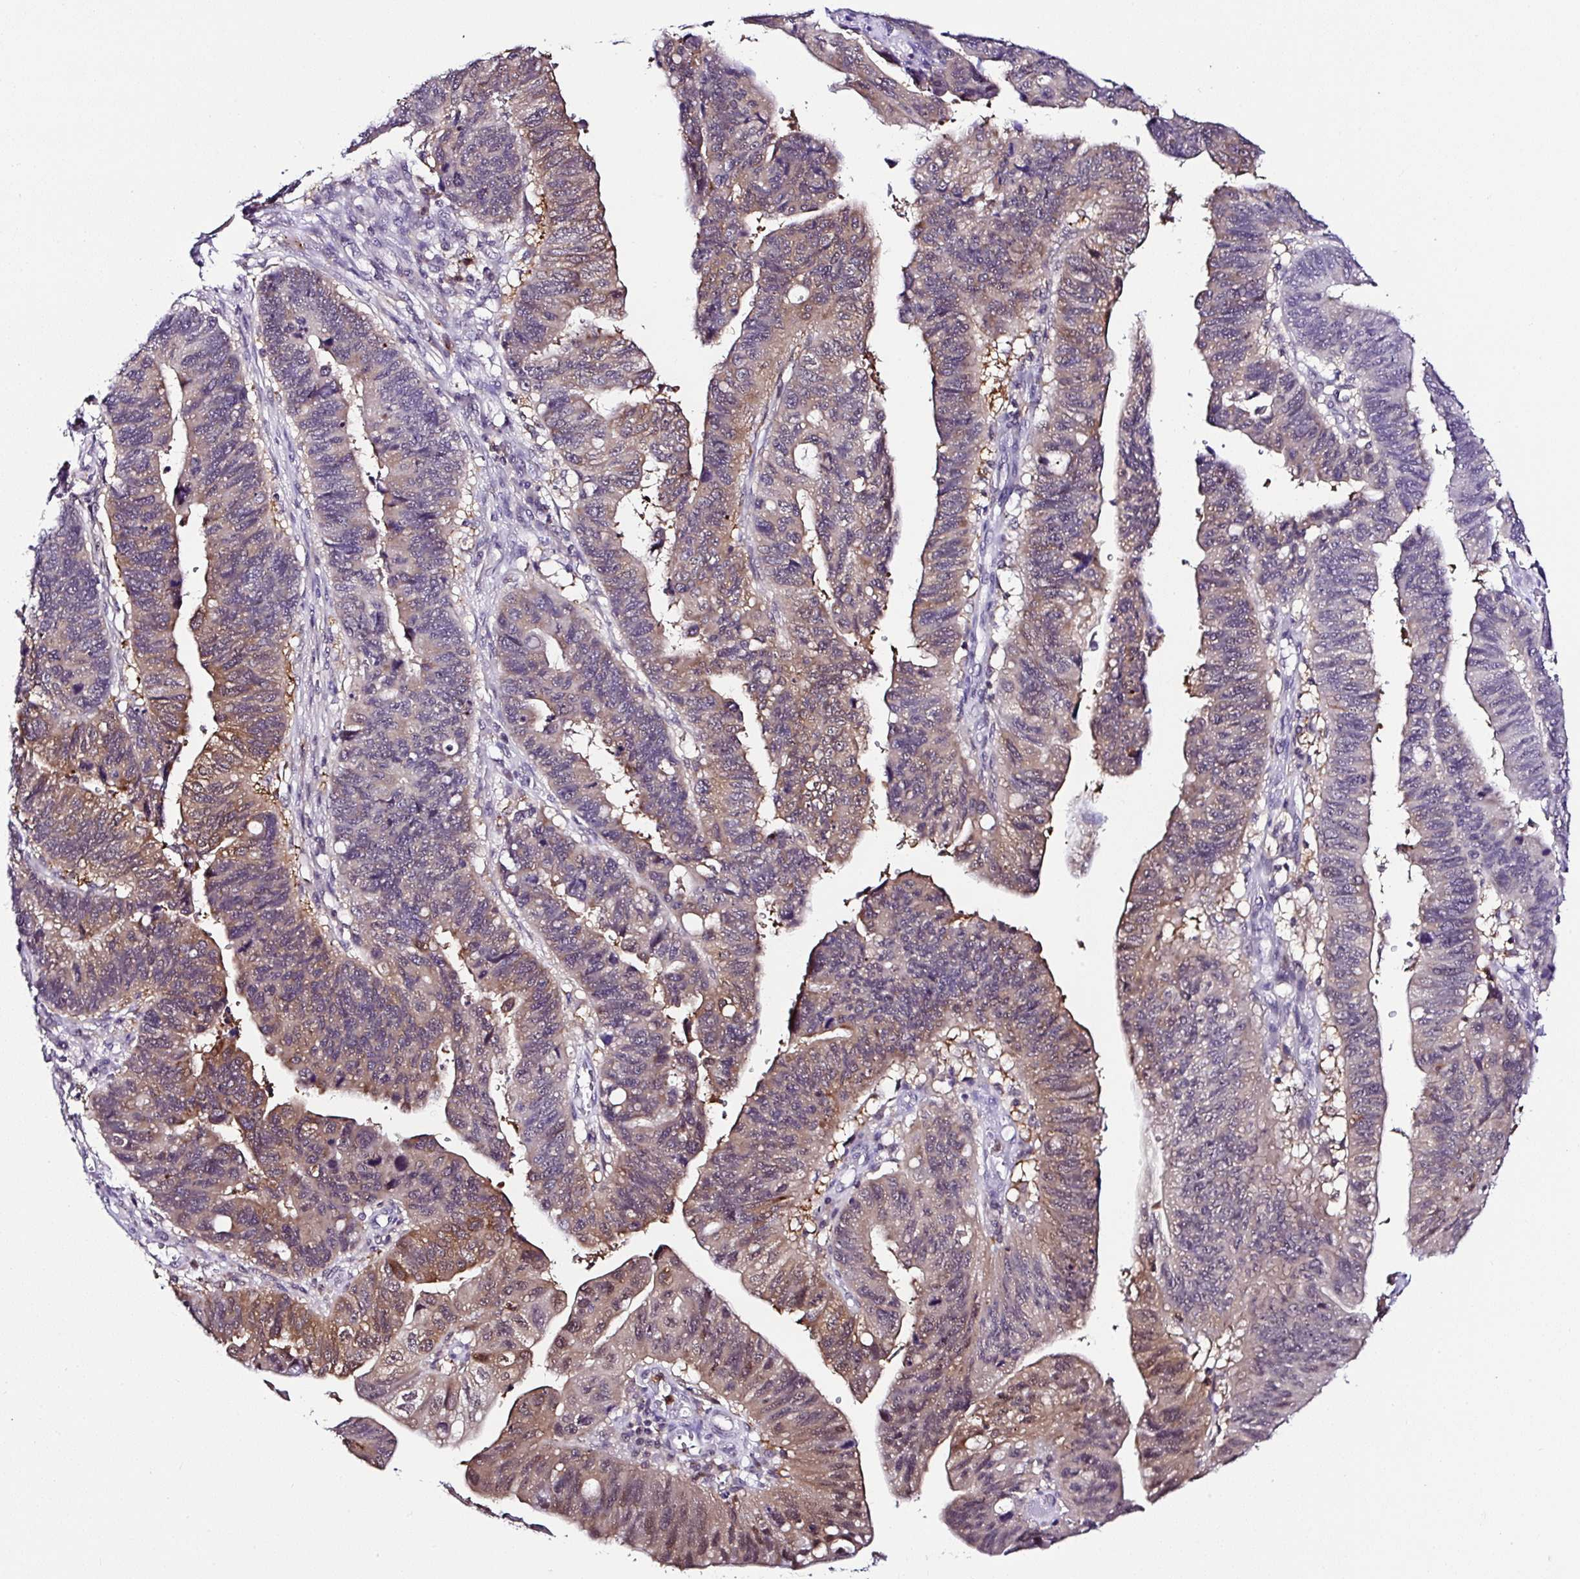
{"staining": {"intensity": "weak", "quantity": "25%-75%", "location": "cytoplasmic/membranous,nuclear"}, "tissue": "stomach cancer", "cell_type": "Tumor cells", "image_type": "cancer", "snomed": [{"axis": "morphology", "description": "Adenocarcinoma, NOS"}, {"axis": "topography", "description": "Stomach"}], "caption": "This is a micrograph of immunohistochemistry staining of adenocarcinoma (stomach), which shows weak staining in the cytoplasmic/membranous and nuclear of tumor cells.", "gene": "PIN4", "patient": {"sex": "male", "age": 59}}